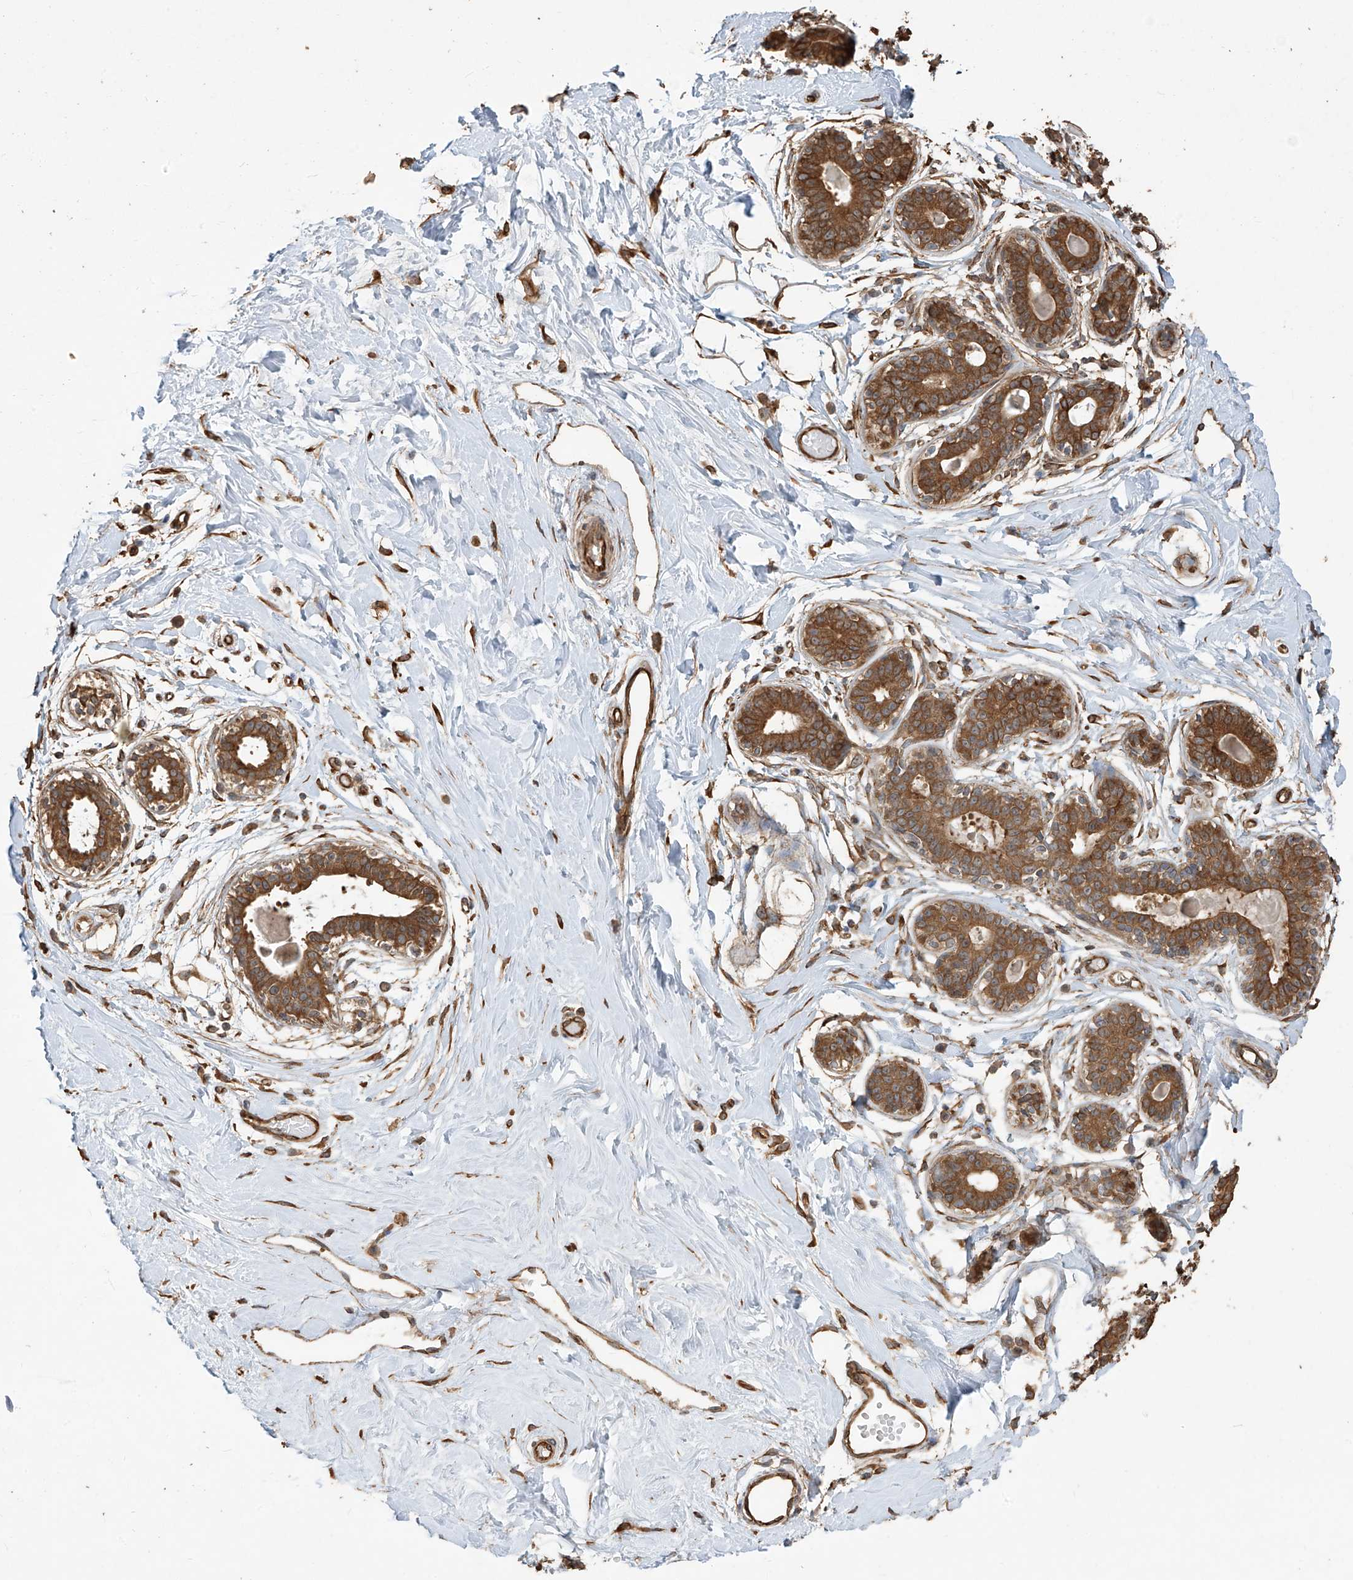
{"staining": {"intensity": "moderate", "quantity": ">75%", "location": "cytoplasmic/membranous"}, "tissue": "breast", "cell_type": "Adipocytes", "image_type": "normal", "snomed": [{"axis": "morphology", "description": "Normal tissue, NOS"}, {"axis": "topography", "description": "Breast"}], "caption": "About >75% of adipocytes in unremarkable breast demonstrate moderate cytoplasmic/membranous protein positivity as visualized by brown immunohistochemical staining.", "gene": "AGBL5", "patient": {"sex": "female", "age": 45}}